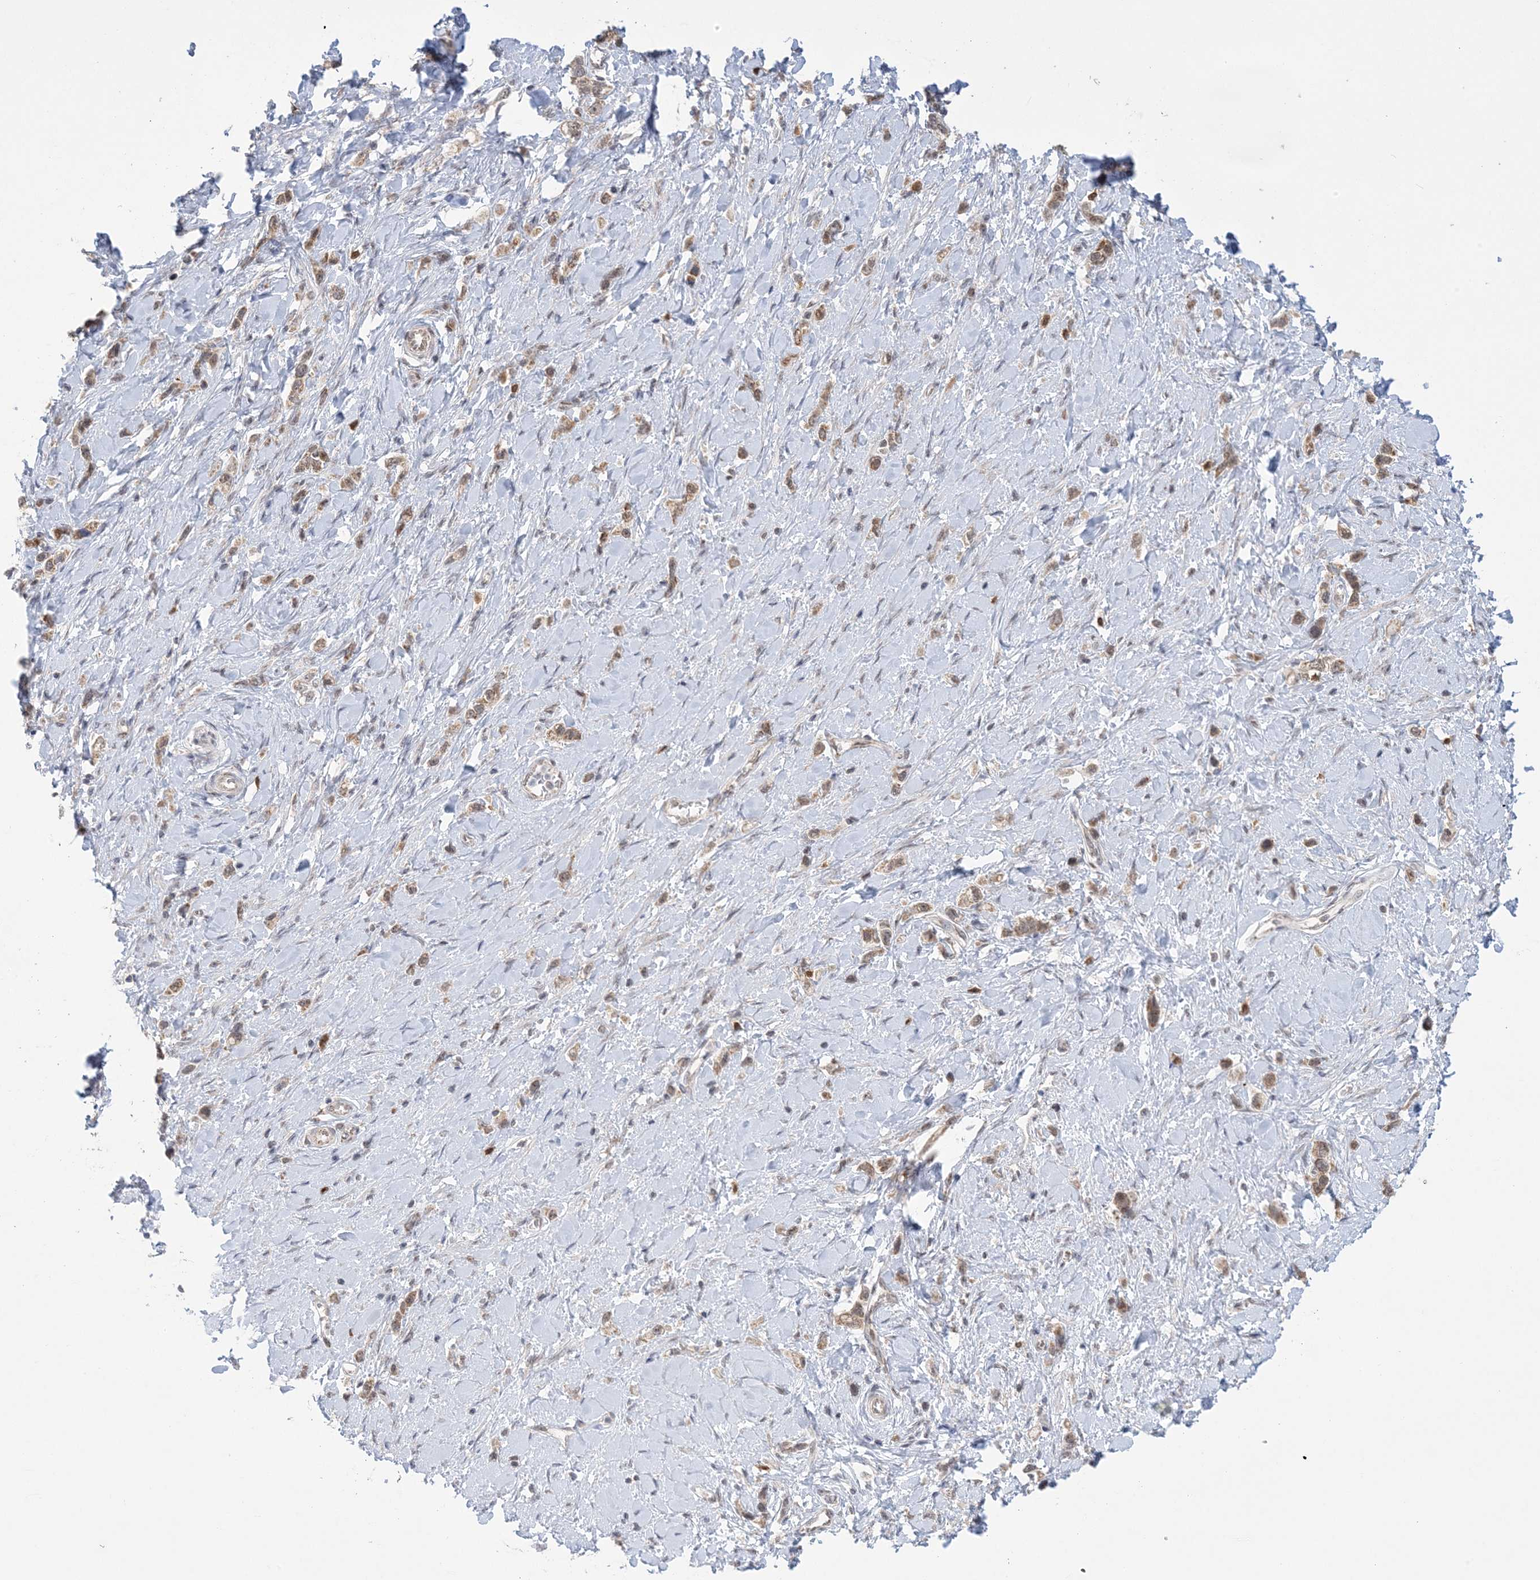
{"staining": {"intensity": "moderate", "quantity": ">75%", "location": "cytoplasmic/membranous"}, "tissue": "stomach cancer", "cell_type": "Tumor cells", "image_type": "cancer", "snomed": [{"axis": "morphology", "description": "Normal tissue, NOS"}, {"axis": "morphology", "description": "Adenocarcinoma, NOS"}, {"axis": "topography", "description": "Stomach, upper"}, {"axis": "topography", "description": "Stomach"}], "caption": "Immunohistochemical staining of adenocarcinoma (stomach) displays medium levels of moderate cytoplasmic/membranous protein expression in approximately >75% of tumor cells.", "gene": "TRMT10C", "patient": {"sex": "female", "age": 65}}